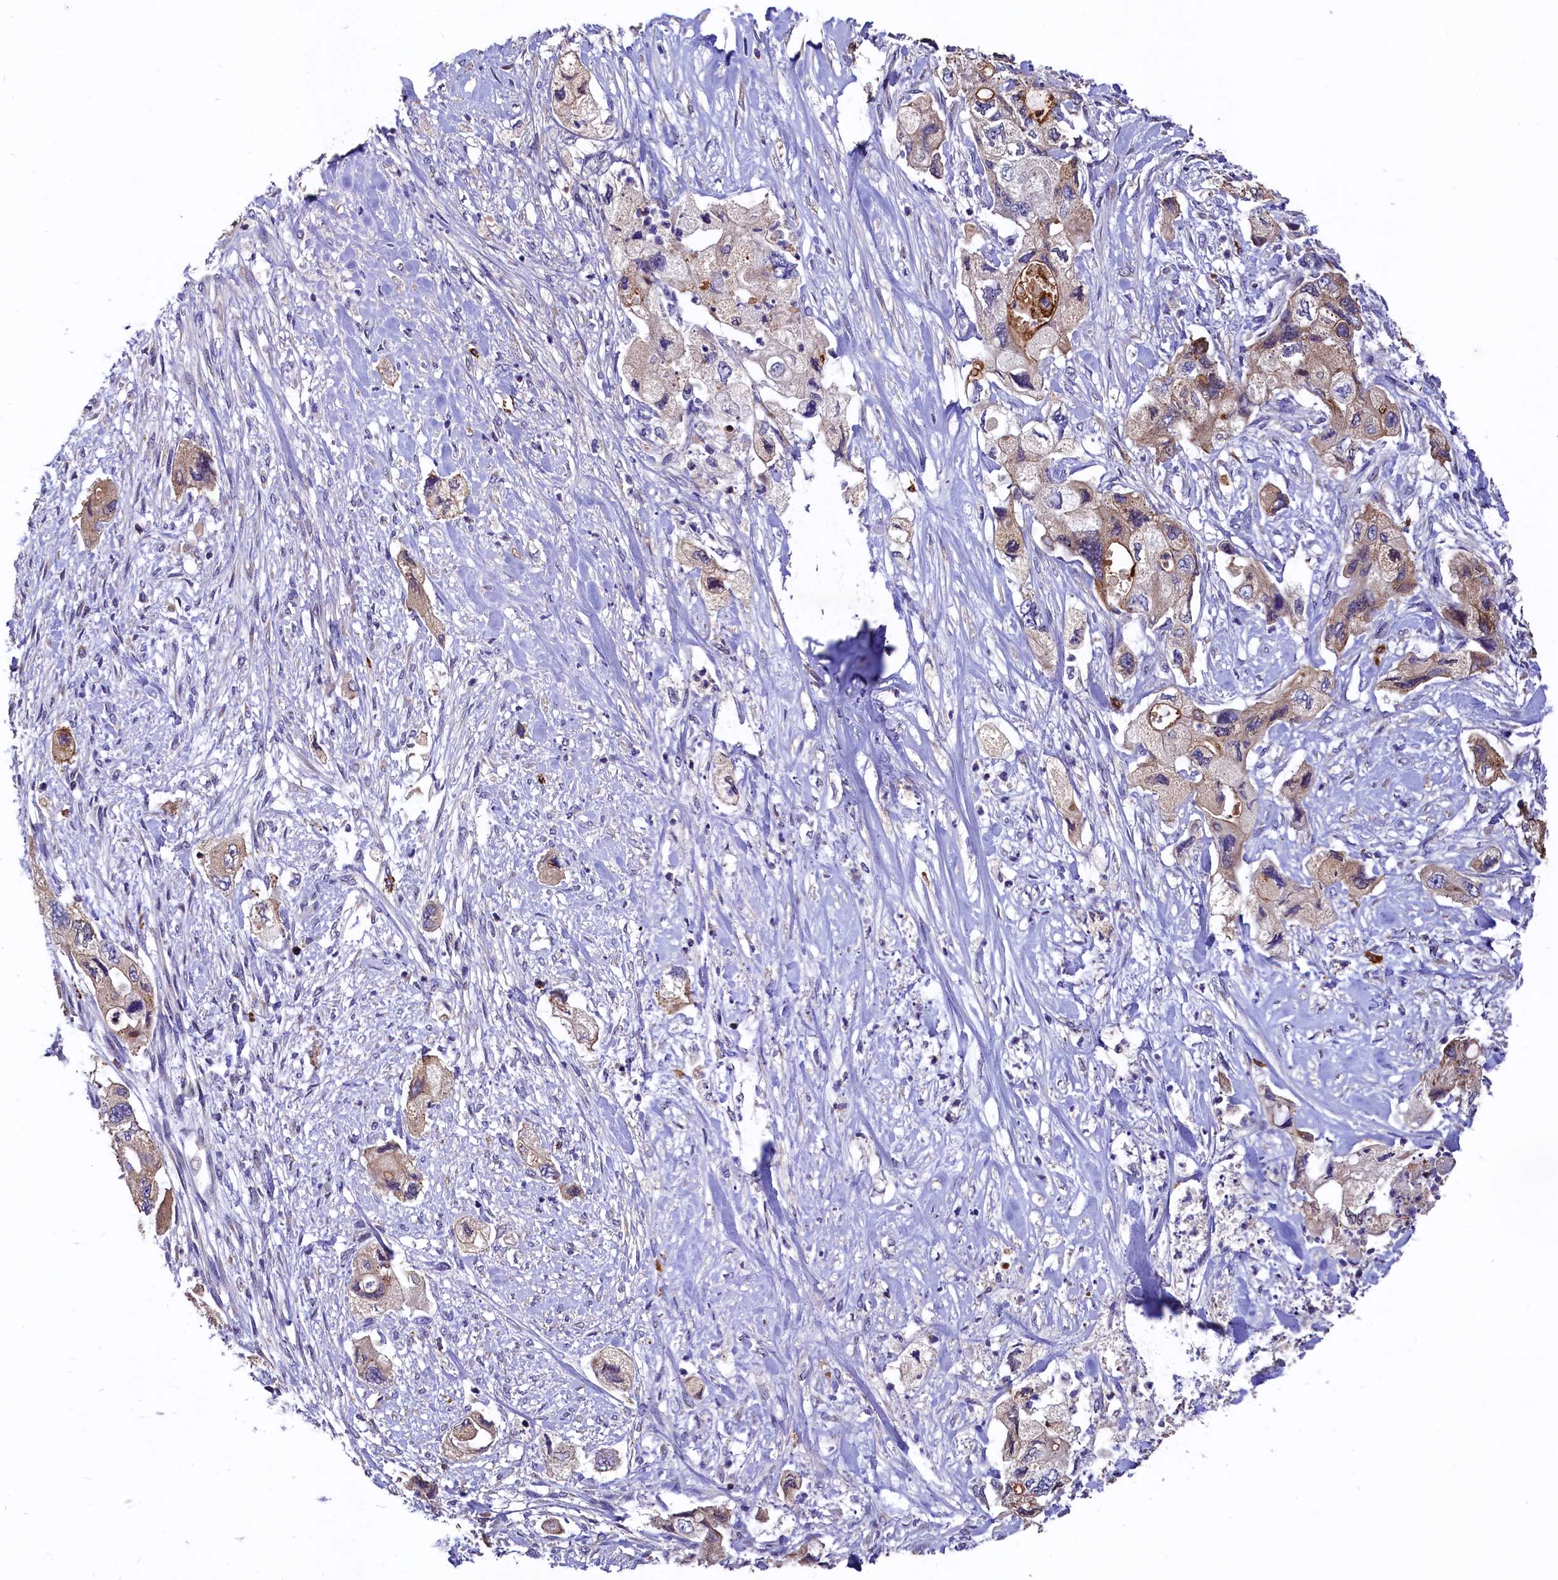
{"staining": {"intensity": "weak", "quantity": "25%-75%", "location": "cytoplasmic/membranous"}, "tissue": "pancreatic cancer", "cell_type": "Tumor cells", "image_type": "cancer", "snomed": [{"axis": "morphology", "description": "Adenocarcinoma, NOS"}, {"axis": "topography", "description": "Pancreas"}], "caption": "IHC of human pancreatic adenocarcinoma reveals low levels of weak cytoplasmic/membranous positivity in about 25%-75% of tumor cells. Nuclei are stained in blue.", "gene": "EPS8L2", "patient": {"sex": "female", "age": 73}}